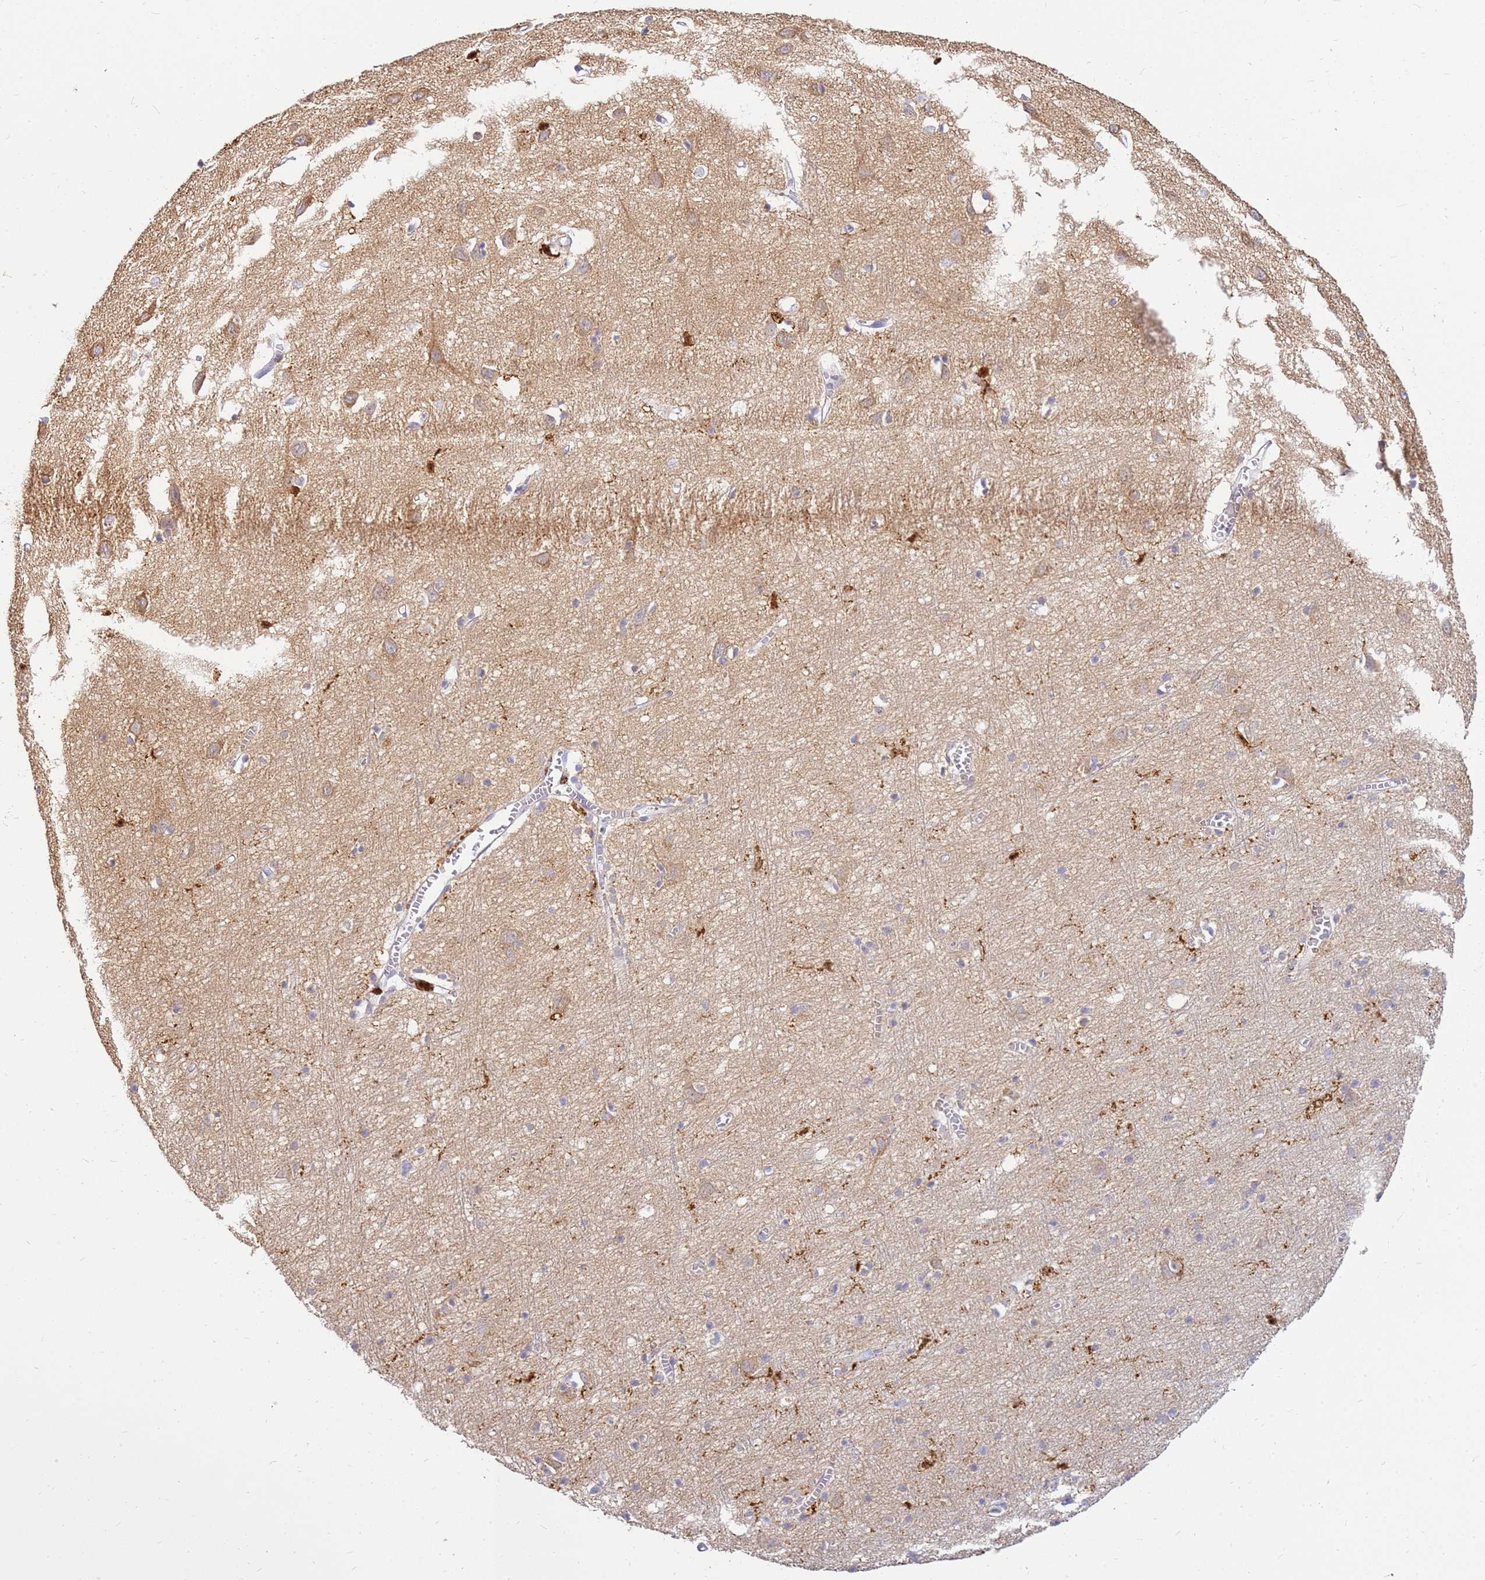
{"staining": {"intensity": "negative", "quantity": "none", "location": "none"}, "tissue": "cerebral cortex", "cell_type": "Endothelial cells", "image_type": "normal", "snomed": [{"axis": "morphology", "description": "Normal tissue, NOS"}, {"axis": "topography", "description": "Cerebral cortex"}], "caption": "There is no significant expression in endothelial cells of cerebral cortex. The staining was performed using DAB to visualize the protein expression in brown, while the nuclei were stained in blue with hematoxylin (Magnification: 20x).", "gene": "CORO1A", "patient": {"sex": "female", "age": 64}}